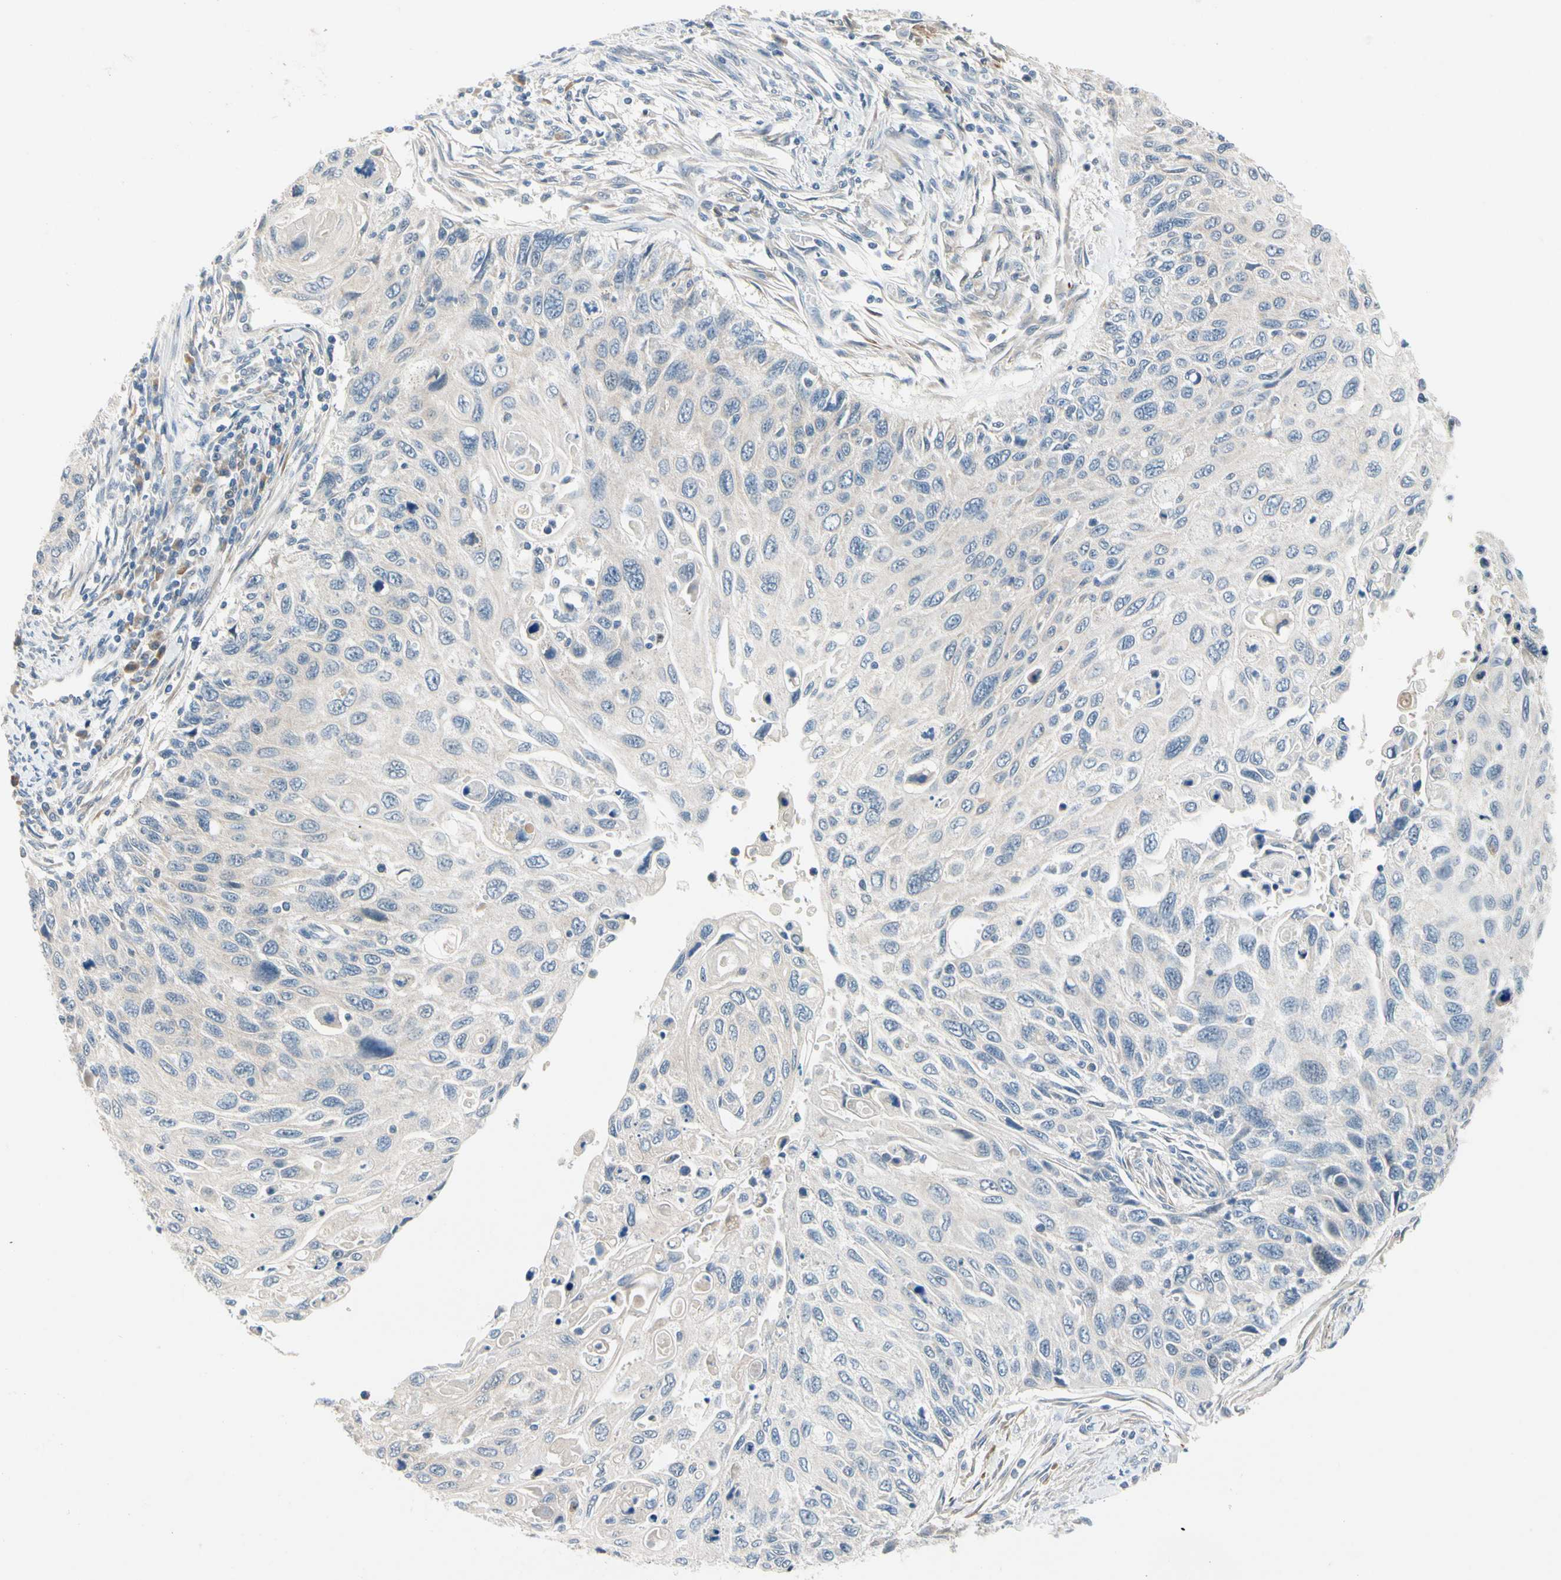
{"staining": {"intensity": "negative", "quantity": "none", "location": "none"}, "tissue": "cervical cancer", "cell_type": "Tumor cells", "image_type": "cancer", "snomed": [{"axis": "morphology", "description": "Squamous cell carcinoma, NOS"}, {"axis": "topography", "description": "Cervix"}], "caption": "Immunohistochemical staining of human cervical cancer exhibits no significant staining in tumor cells.", "gene": "SLC27A6", "patient": {"sex": "female", "age": 70}}